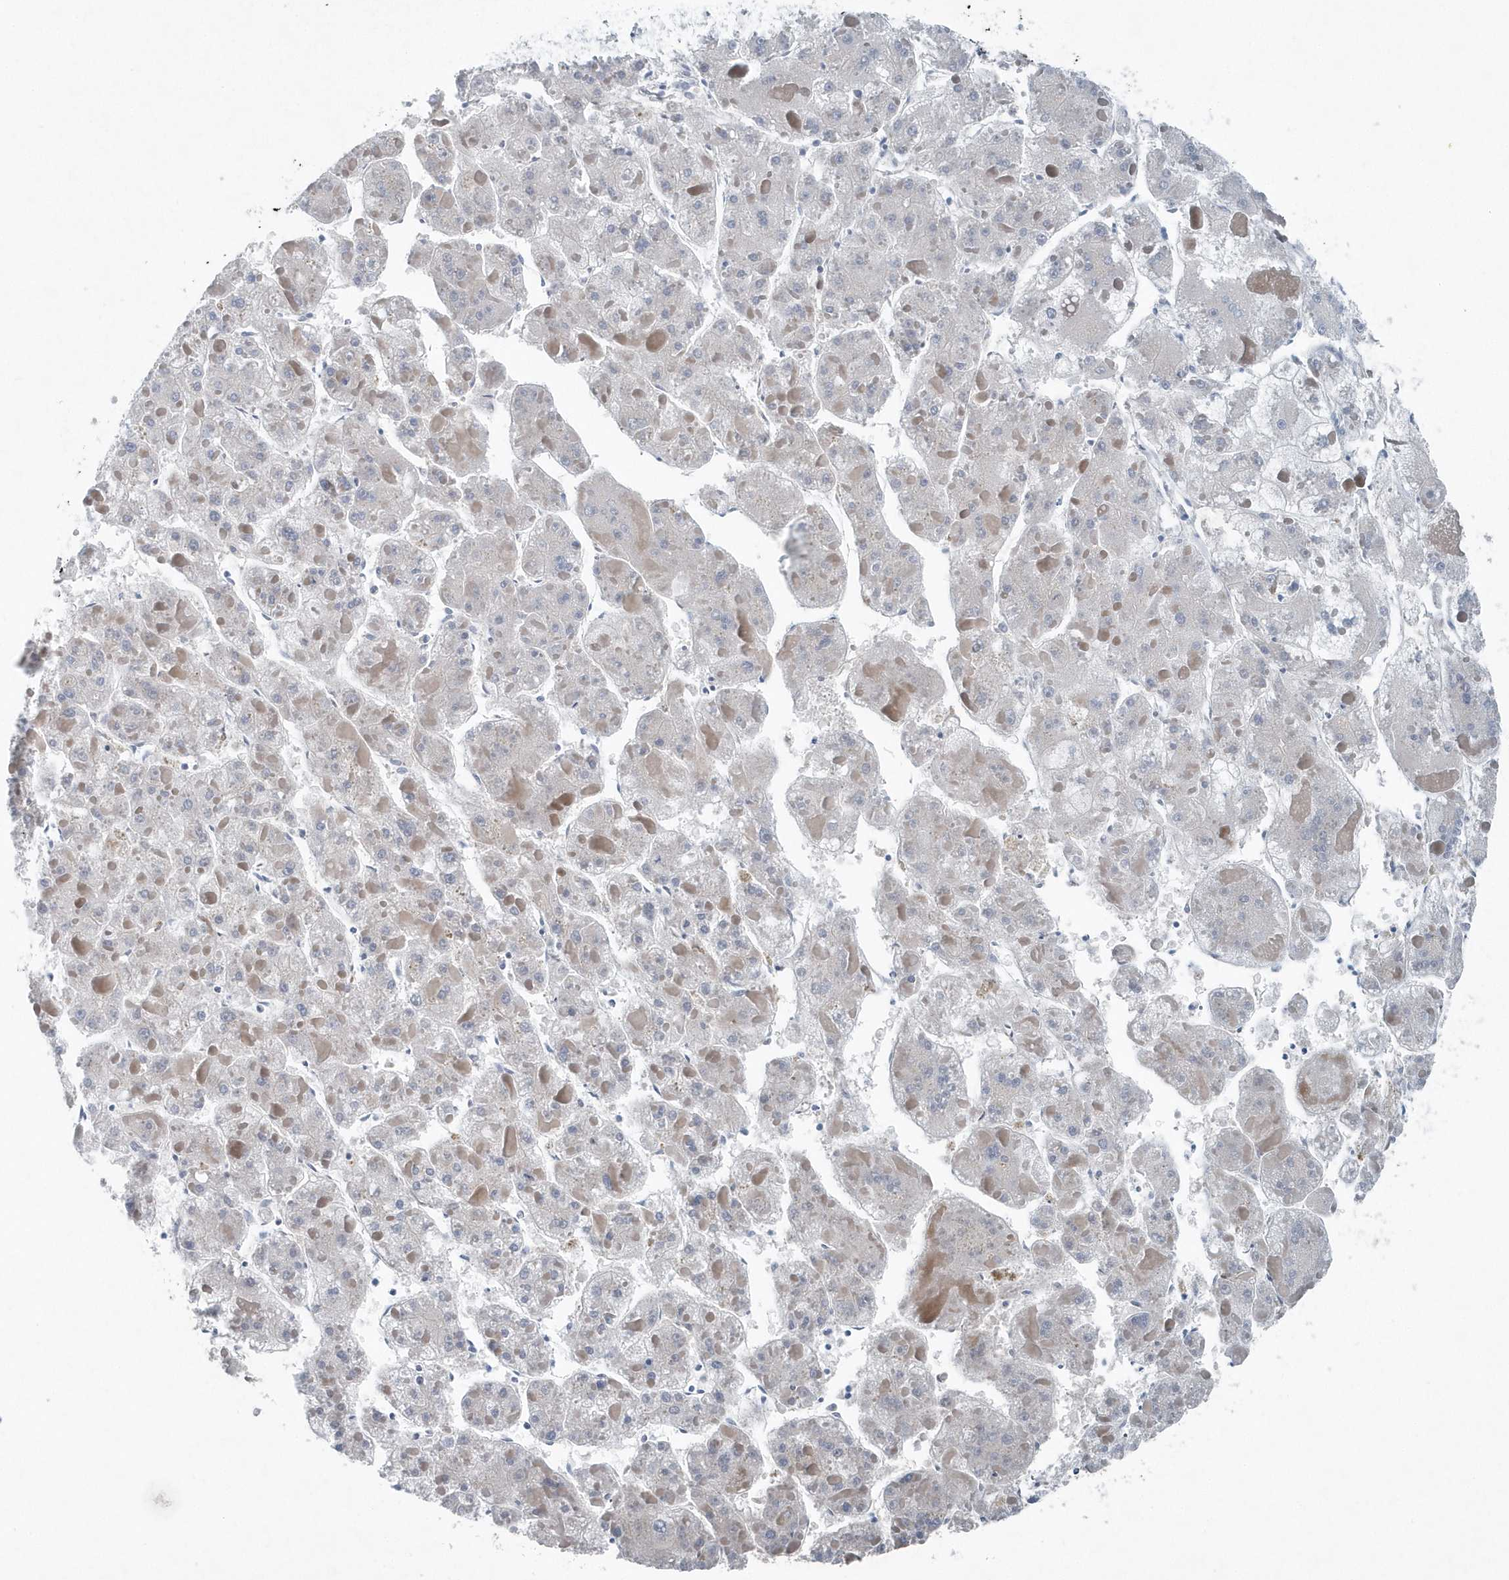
{"staining": {"intensity": "negative", "quantity": "none", "location": "none"}, "tissue": "liver cancer", "cell_type": "Tumor cells", "image_type": "cancer", "snomed": [{"axis": "morphology", "description": "Carcinoma, Hepatocellular, NOS"}, {"axis": "topography", "description": "Liver"}], "caption": "Liver cancer was stained to show a protein in brown. There is no significant positivity in tumor cells. (Brightfield microscopy of DAB IHC at high magnification).", "gene": "MCC", "patient": {"sex": "female", "age": 73}}